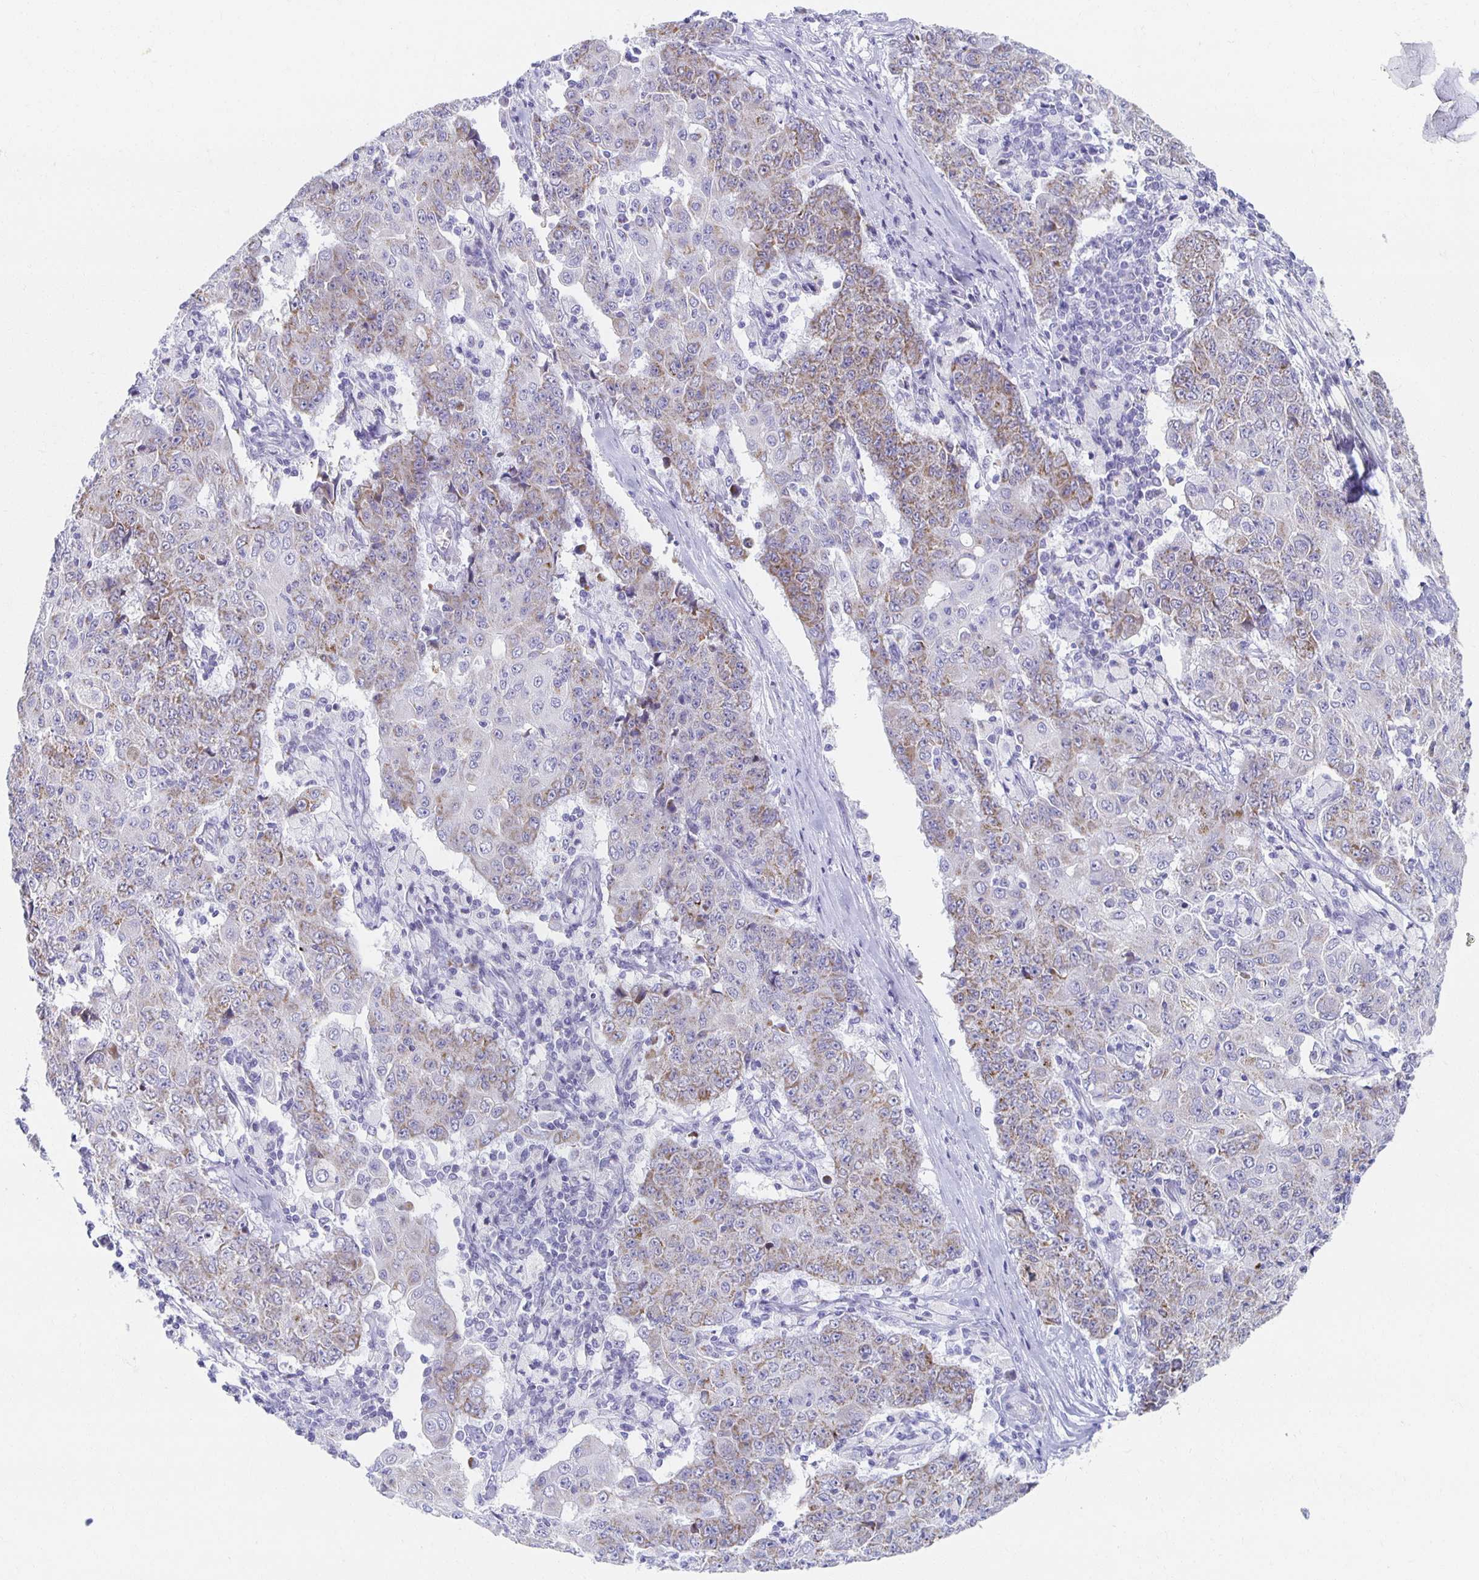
{"staining": {"intensity": "weak", "quantity": "25%-75%", "location": "cytoplasmic/membranous"}, "tissue": "ovarian cancer", "cell_type": "Tumor cells", "image_type": "cancer", "snomed": [{"axis": "morphology", "description": "Carcinoma, endometroid"}, {"axis": "topography", "description": "Ovary"}], "caption": "Protein expression analysis of endometroid carcinoma (ovarian) shows weak cytoplasmic/membranous staining in about 25%-75% of tumor cells.", "gene": "TEX44", "patient": {"sex": "female", "age": 42}}